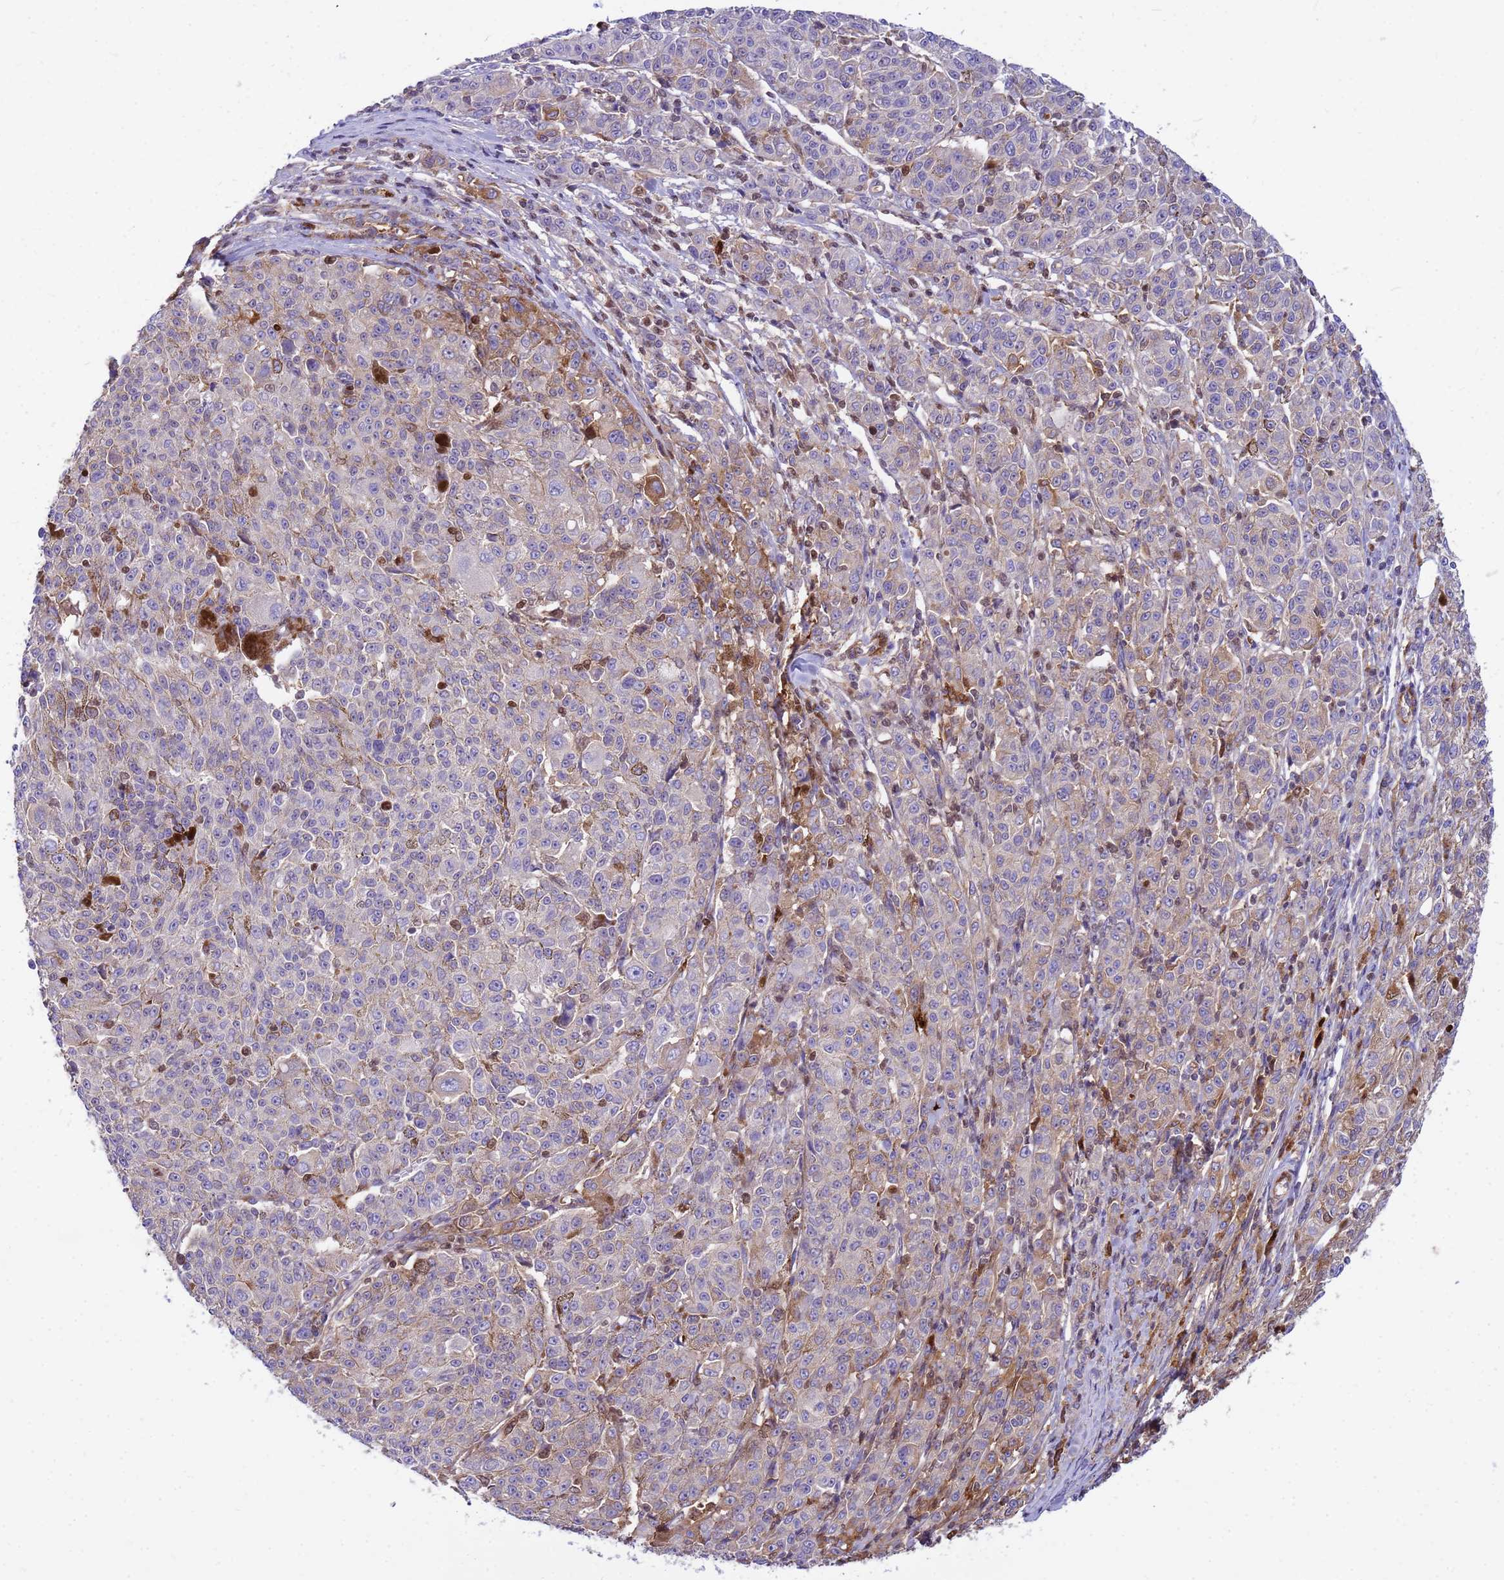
{"staining": {"intensity": "moderate", "quantity": "<25%", "location": "cytoplasmic/membranous,nuclear"}, "tissue": "melanoma", "cell_type": "Tumor cells", "image_type": "cancer", "snomed": [{"axis": "morphology", "description": "Malignant melanoma, NOS"}, {"axis": "topography", "description": "Skin"}], "caption": "Immunohistochemical staining of human melanoma displays low levels of moderate cytoplasmic/membranous and nuclear protein expression in about <25% of tumor cells.", "gene": "ORM1", "patient": {"sex": "female", "age": 52}}